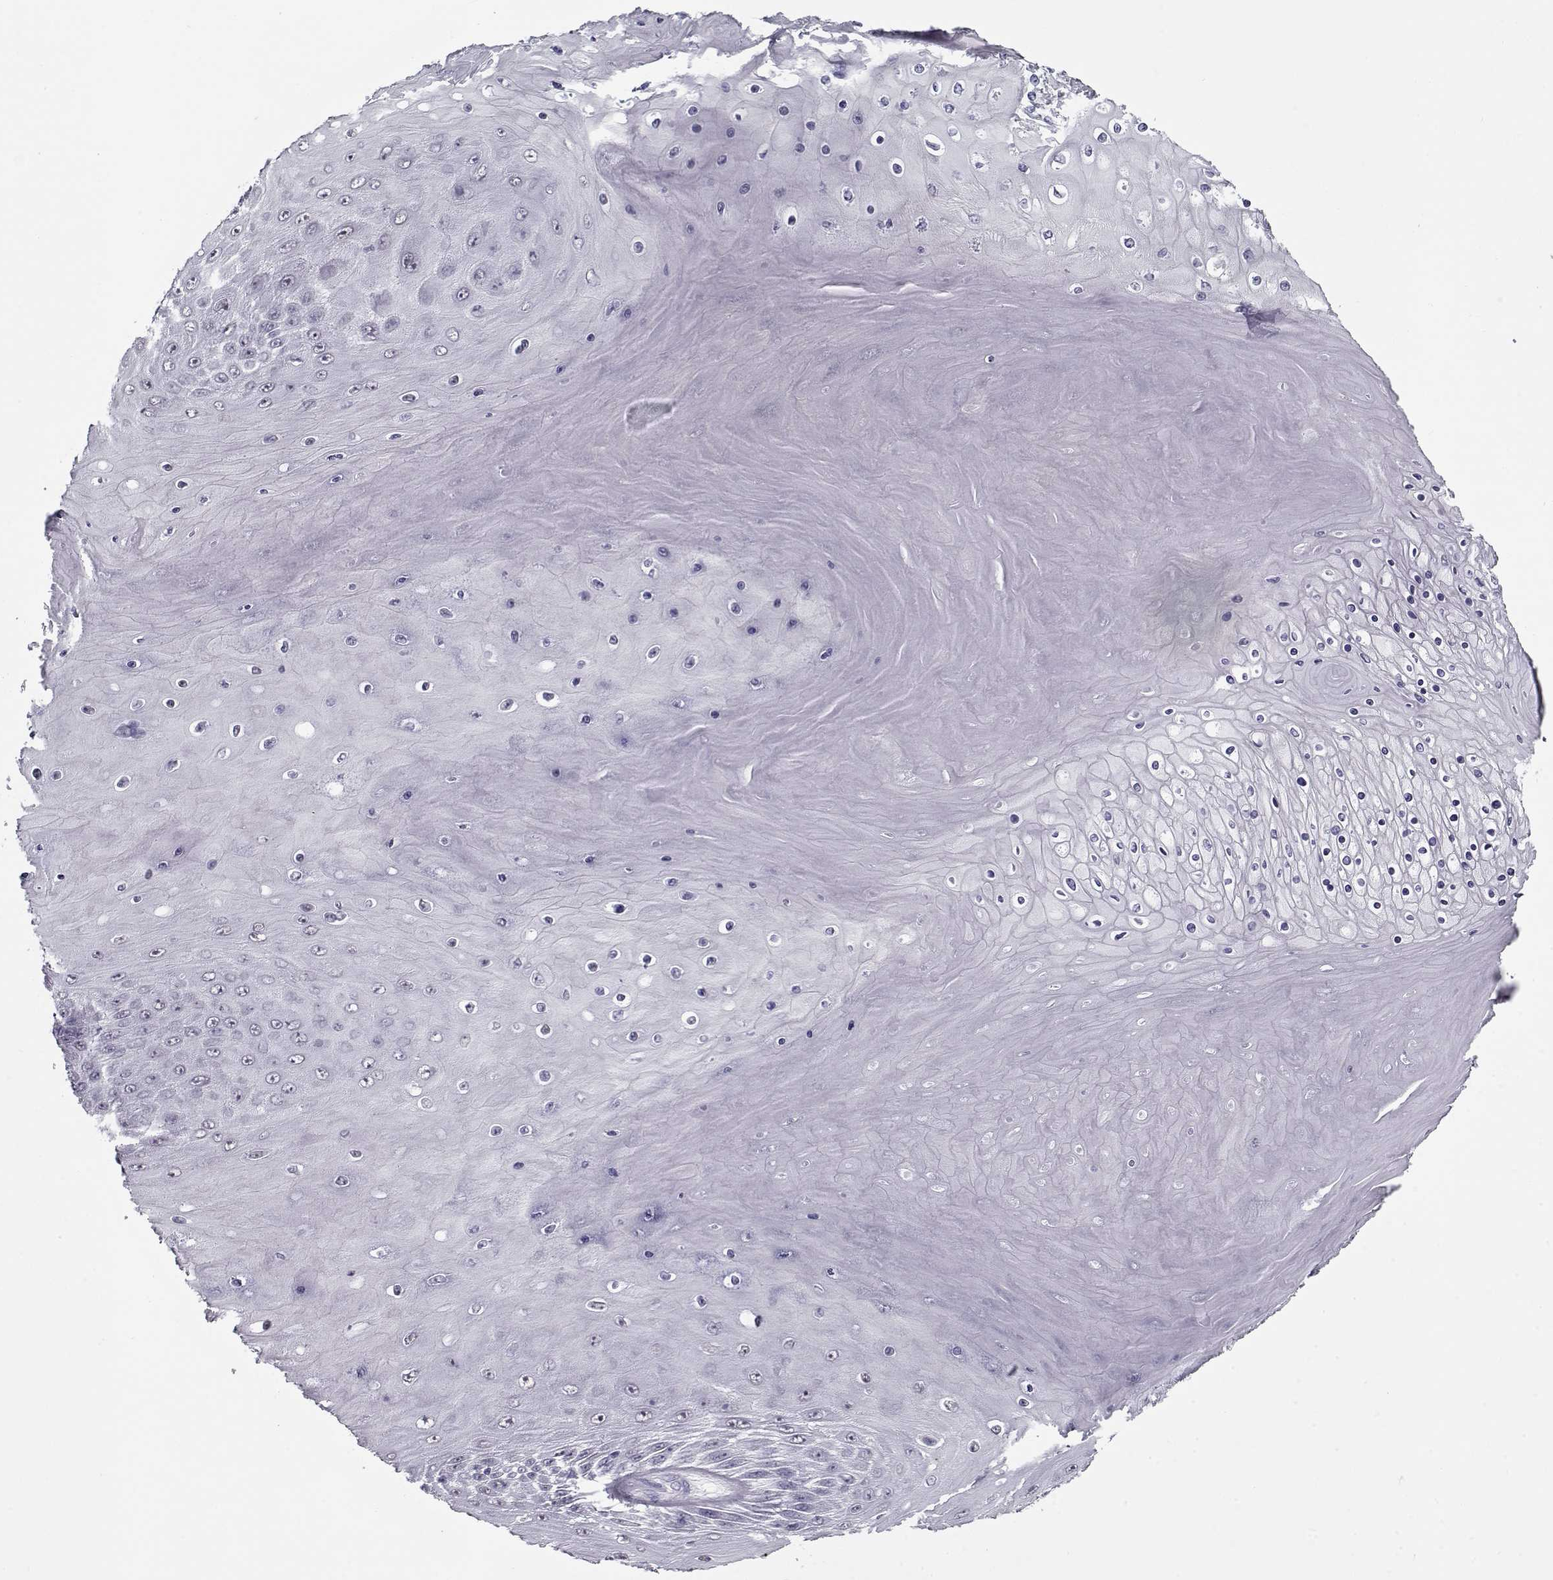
{"staining": {"intensity": "negative", "quantity": "none", "location": "none"}, "tissue": "skin cancer", "cell_type": "Tumor cells", "image_type": "cancer", "snomed": [{"axis": "morphology", "description": "Squamous cell carcinoma, NOS"}, {"axis": "topography", "description": "Skin"}], "caption": "IHC micrograph of neoplastic tissue: human skin squamous cell carcinoma stained with DAB demonstrates no significant protein positivity in tumor cells.", "gene": "RNF32", "patient": {"sex": "male", "age": 62}}